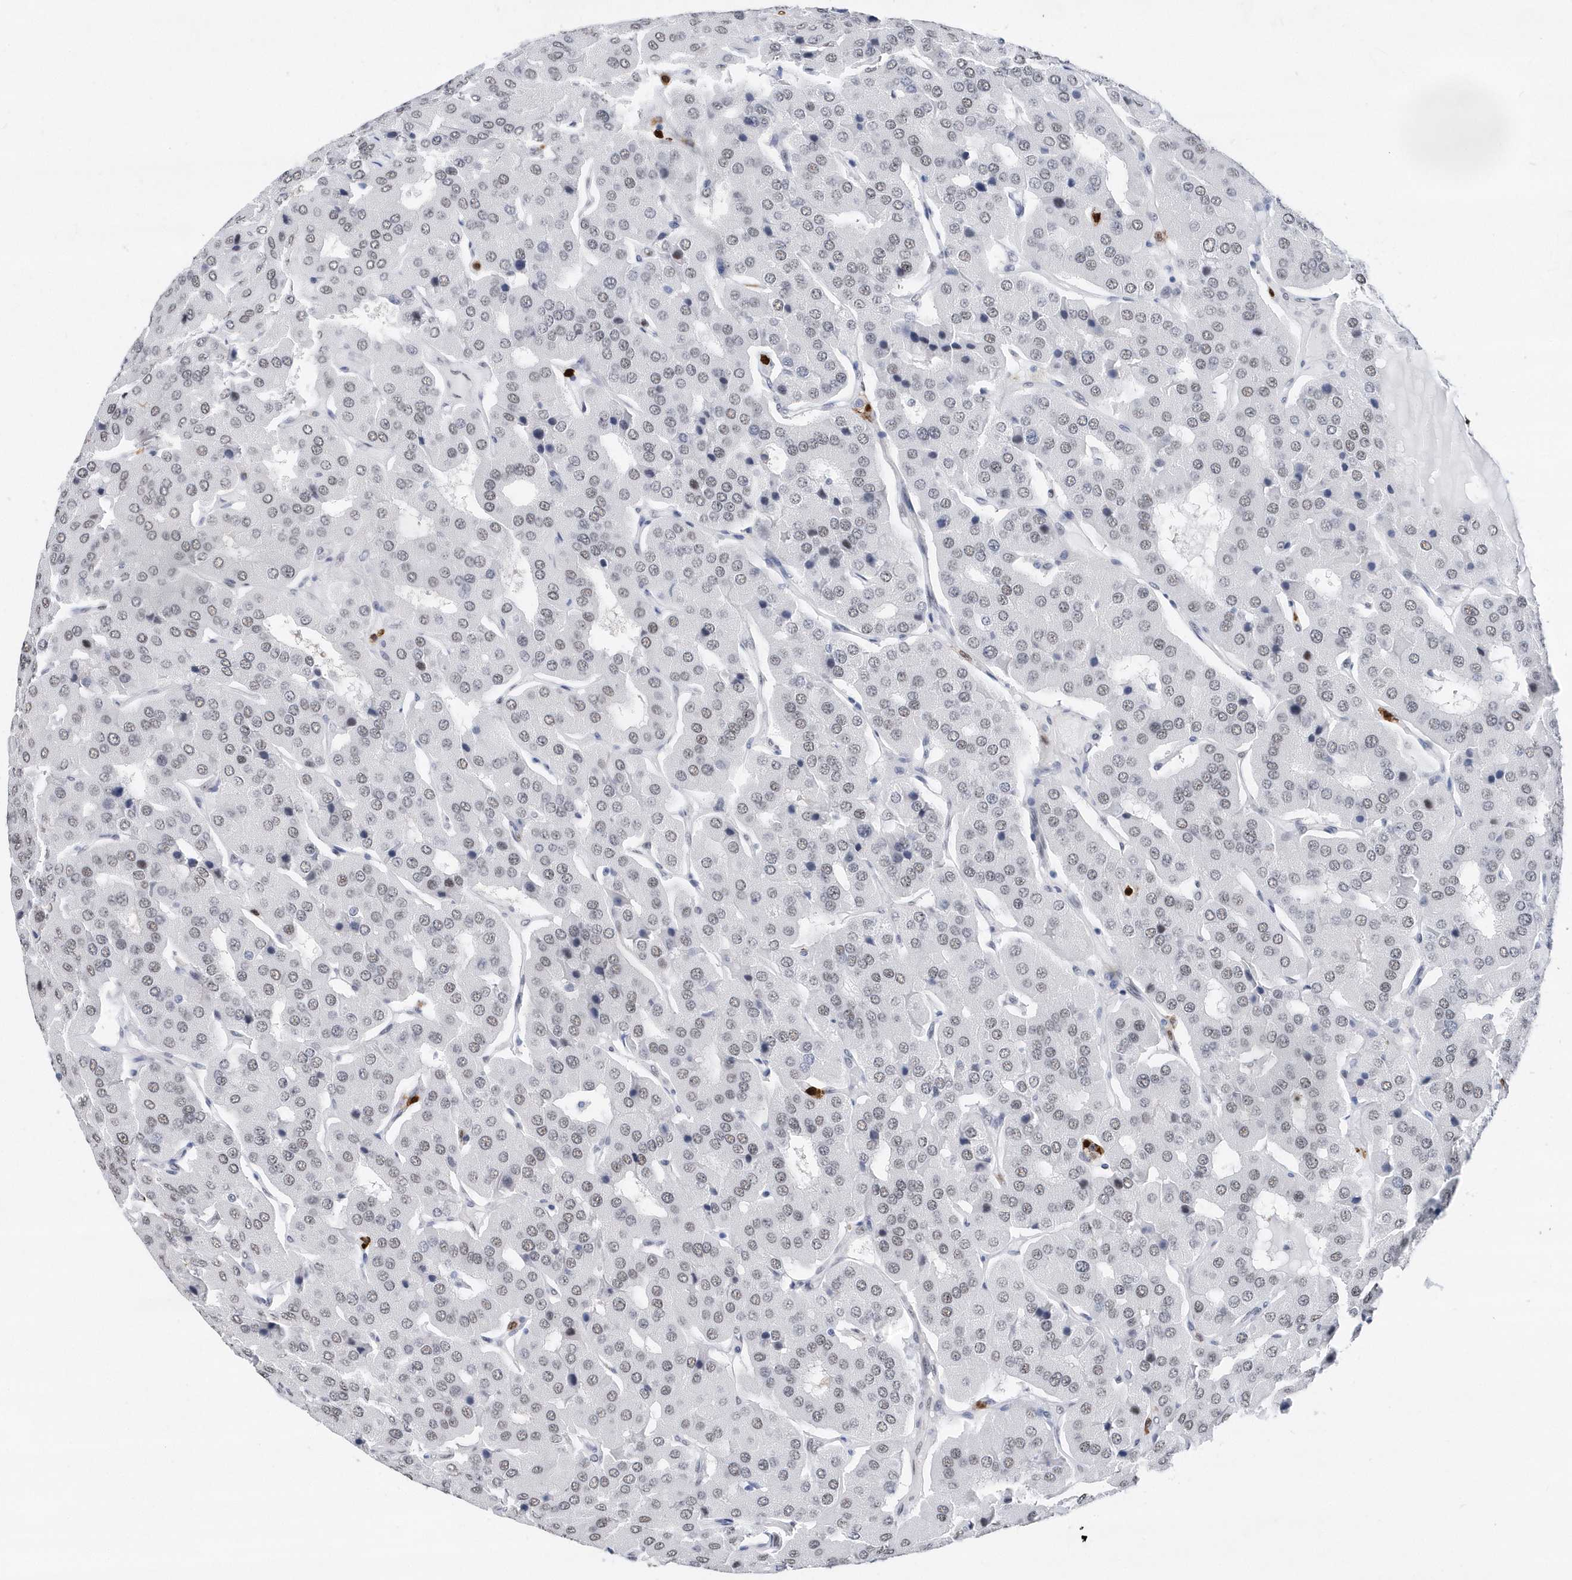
{"staining": {"intensity": "negative", "quantity": "none", "location": "none"}, "tissue": "parathyroid gland", "cell_type": "Glandular cells", "image_type": "normal", "snomed": [{"axis": "morphology", "description": "Normal tissue, NOS"}, {"axis": "morphology", "description": "Adenoma, NOS"}, {"axis": "topography", "description": "Parathyroid gland"}], "caption": "This is a photomicrograph of immunohistochemistry staining of unremarkable parathyroid gland, which shows no positivity in glandular cells. (Stains: DAB (3,3'-diaminobenzidine) IHC with hematoxylin counter stain, Microscopy: brightfield microscopy at high magnification).", "gene": "RPP30", "patient": {"sex": "female", "age": 86}}